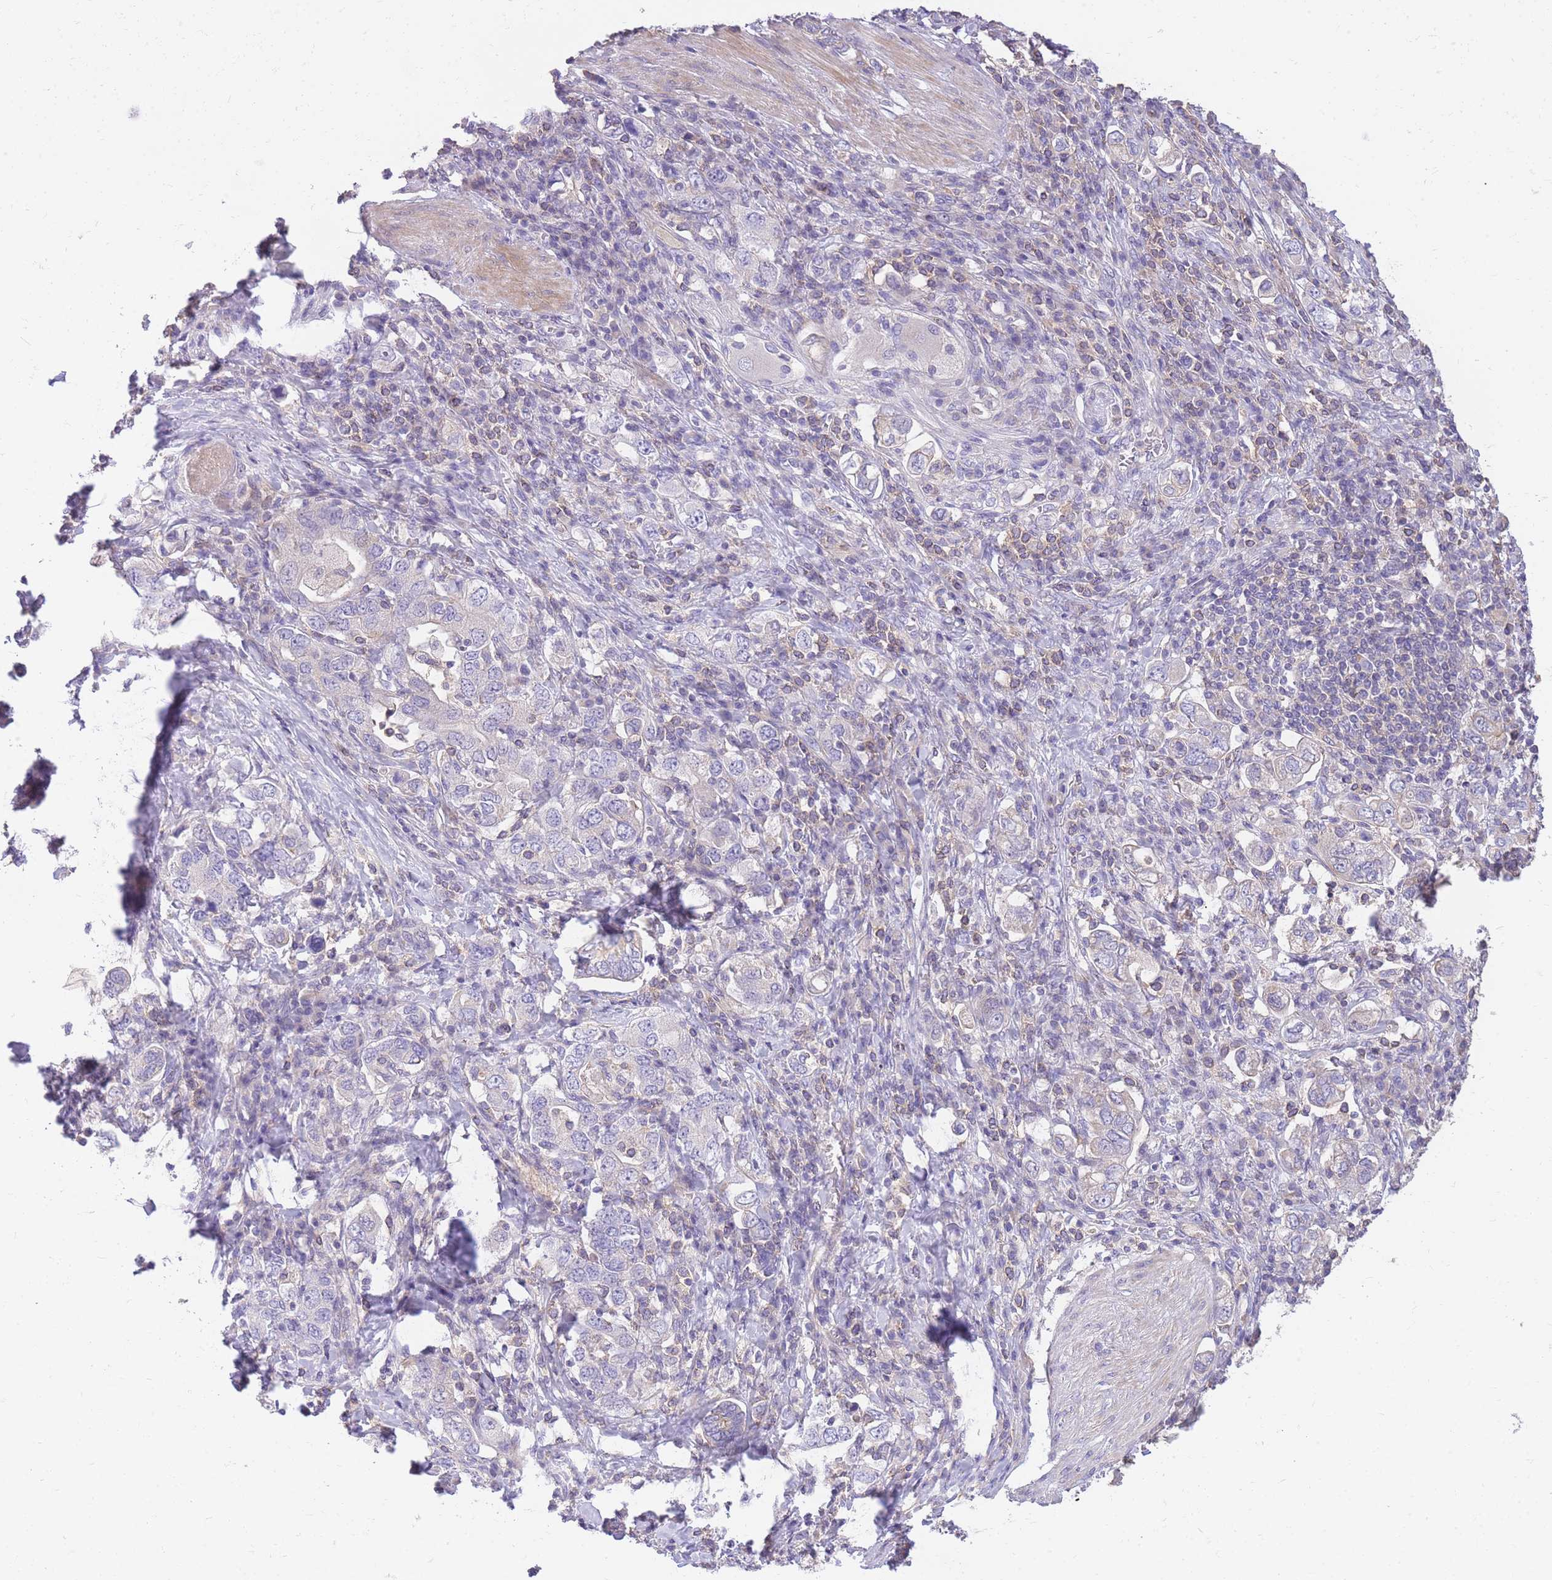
{"staining": {"intensity": "negative", "quantity": "none", "location": "none"}, "tissue": "stomach cancer", "cell_type": "Tumor cells", "image_type": "cancer", "snomed": [{"axis": "morphology", "description": "Adenocarcinoma, NOS"}, {"axis": "topography", "description": "Stomach, upper"}, {"axis": "topography", "description": "Stomach"}], "caption": "High magnification brightfield microscopy of stomach cancer stained with DAB (3,3'-diaminobenzidine) (brown) and counterstained with hematoxylin (blue): tumor cells show no significant positivity.", "gene": "OR5T1", "patient": {"sex": "male", "age": 62}}